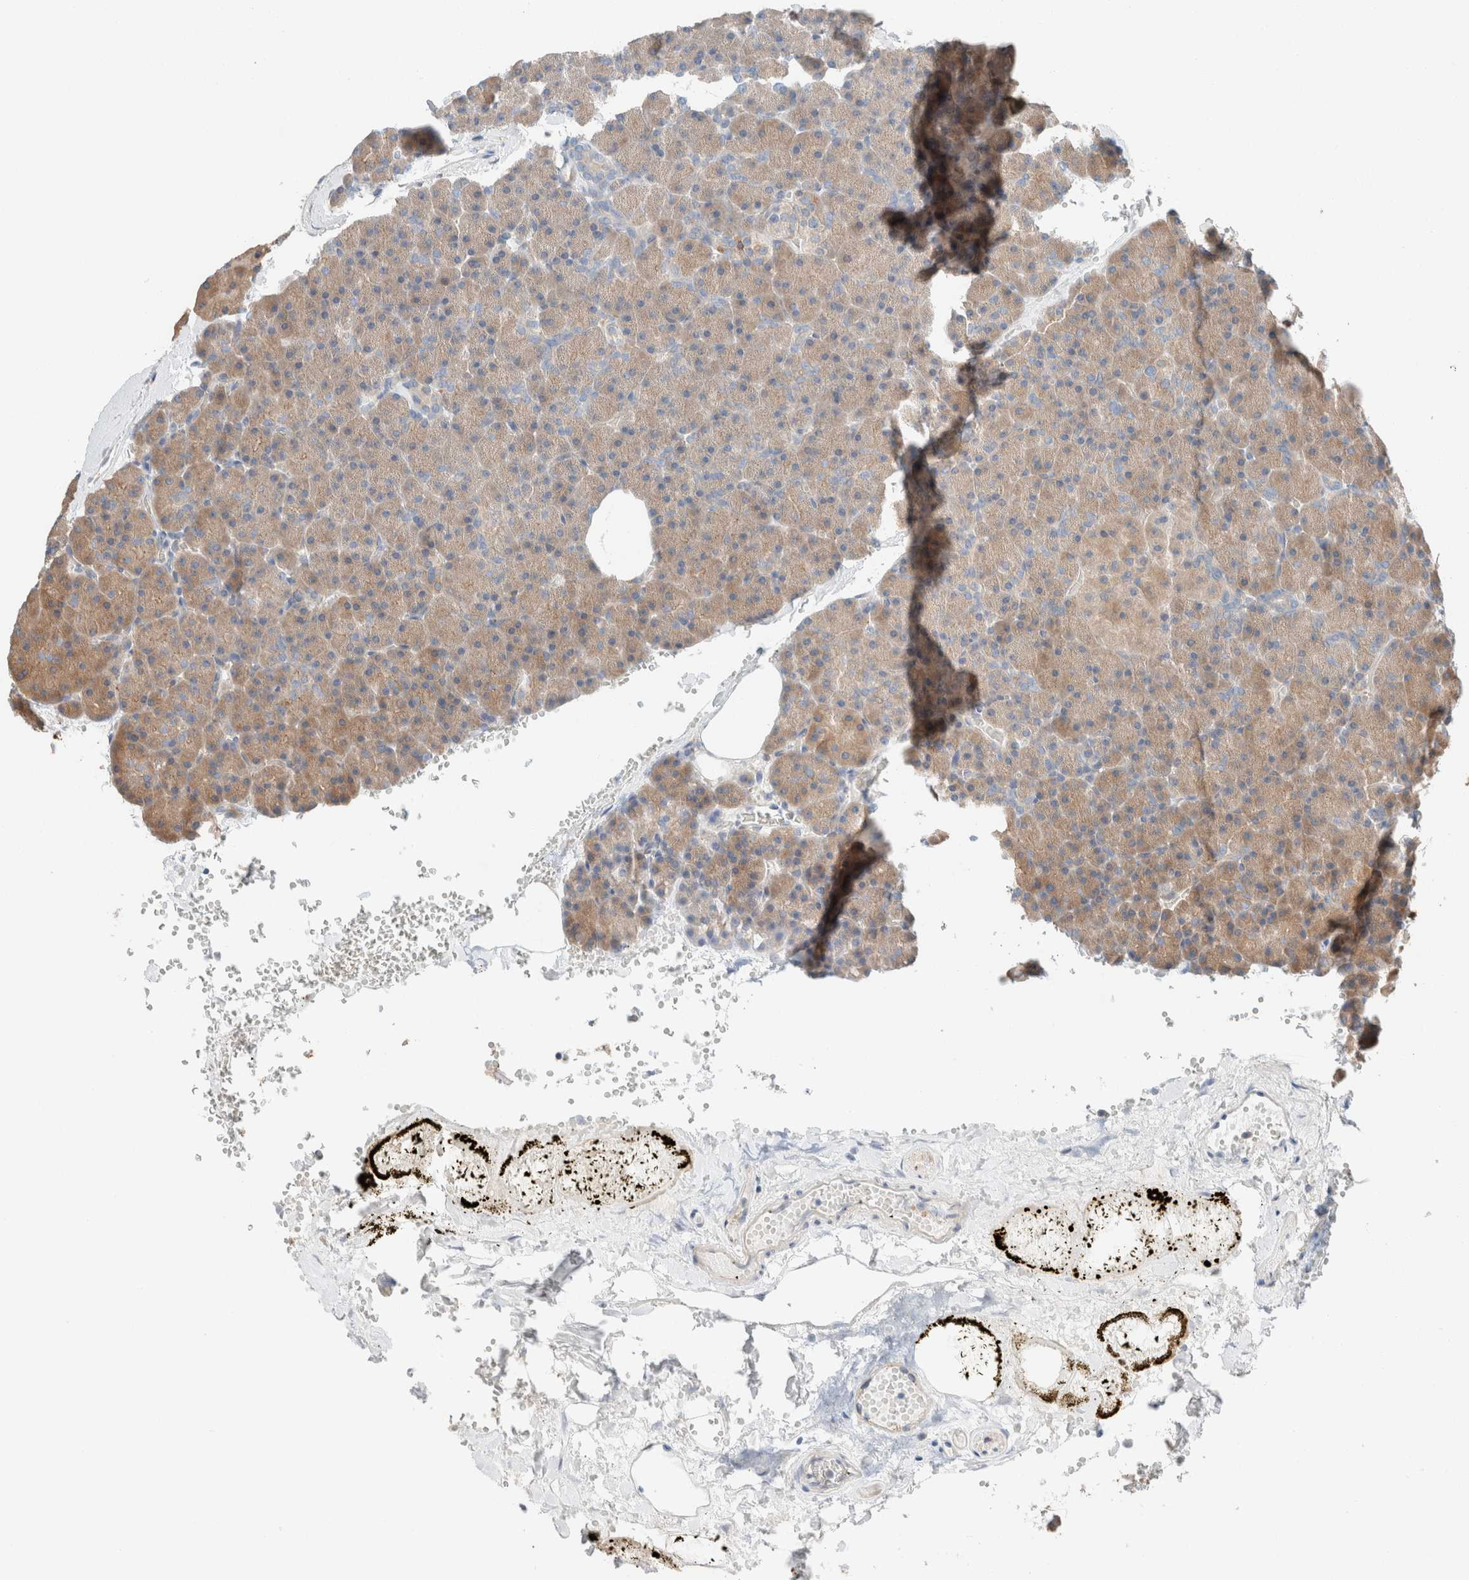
{"staining": {"intensity": "moderate", "quantity": ">75%", "location": "cytoplasmic/membranous"}, "tissue": "pancreas", "cell_type": "Exocrine glandular cells", "image_type": "normal", "snomed": [{"axis": "morphology", "description": "Normal tissue, NOS"}, {"axis": "morphology", "description": "Carcinoid, malignant, NOS"}, {"axis": "topography", "description": "Pancreas"}], "caption": "An immunohistochemistry micrograph of benign tissue is shown. Protein staining in brown labels moderate cytoplasmic/membranous positivity in pancreas within exocrine glandular cells. (Stains: DAB (3,3'-diaminobenzidine) in brown, nuclei in blue, Microscopy: brightfield microscopy at high magnification).", "gene": "PCM1", "patient": {"sex": "female", "age": 35}}